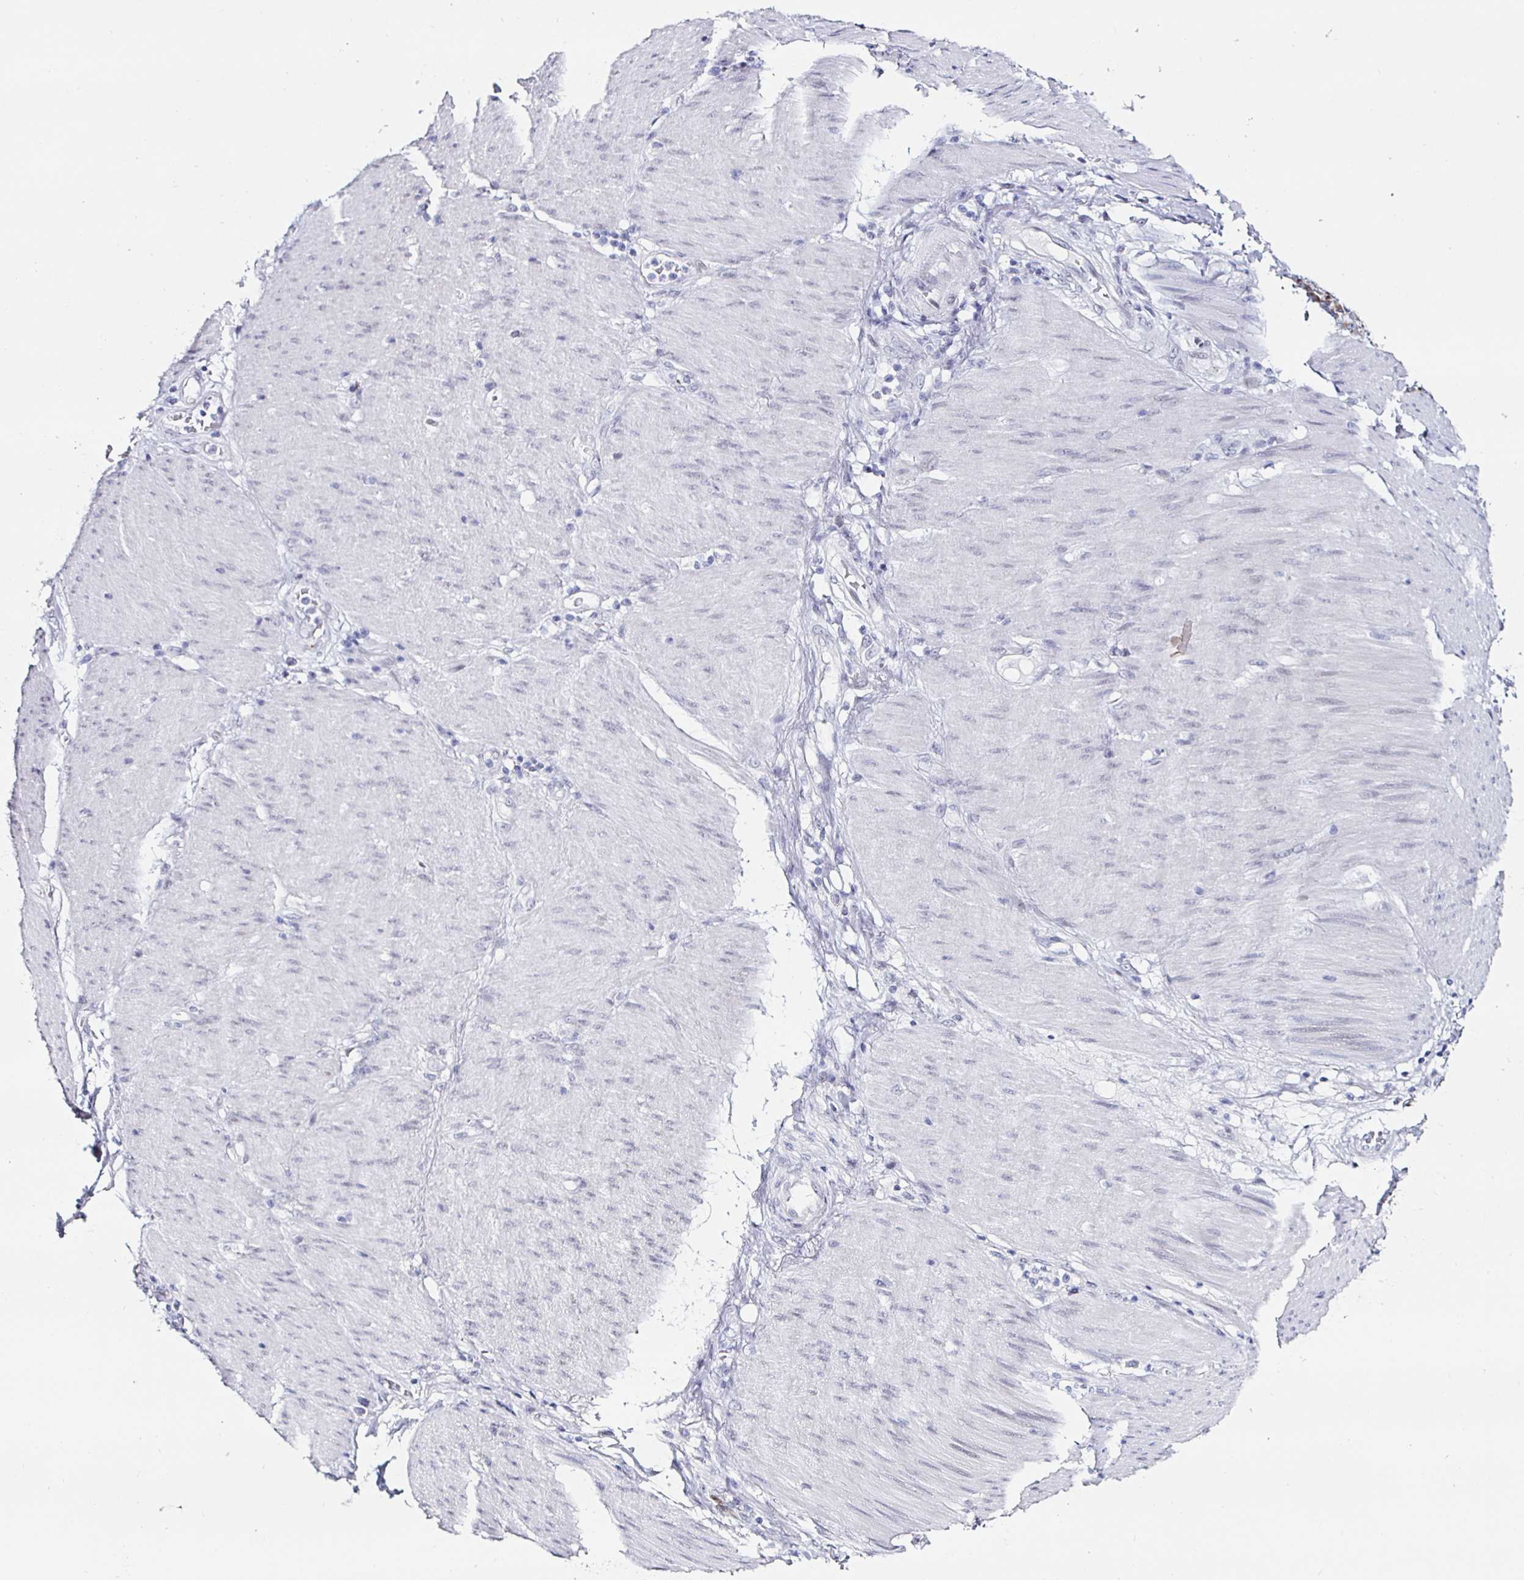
{"staining": {"intensity": "moderate", "quantity": "<25%", "location": "cytoplasmic/membranous"}, "tissue": "stomach cancer", "cell_type": "Tumor cells", "image_type": "cancer", "snomed": [{"axis": "morphology", "description": "Adenocarcinoma, NOS"}, {"axis": "topography", "description": "Stomach"}], "caption": "This is a micrograph of immunohistochemistry (IHC) staining of stomach cancer, which shows moderate staining in the cytoplasmic/membranous of tumor cells.", "gene": "KRT4", "patient": {"sex": "female", "age": 79}}